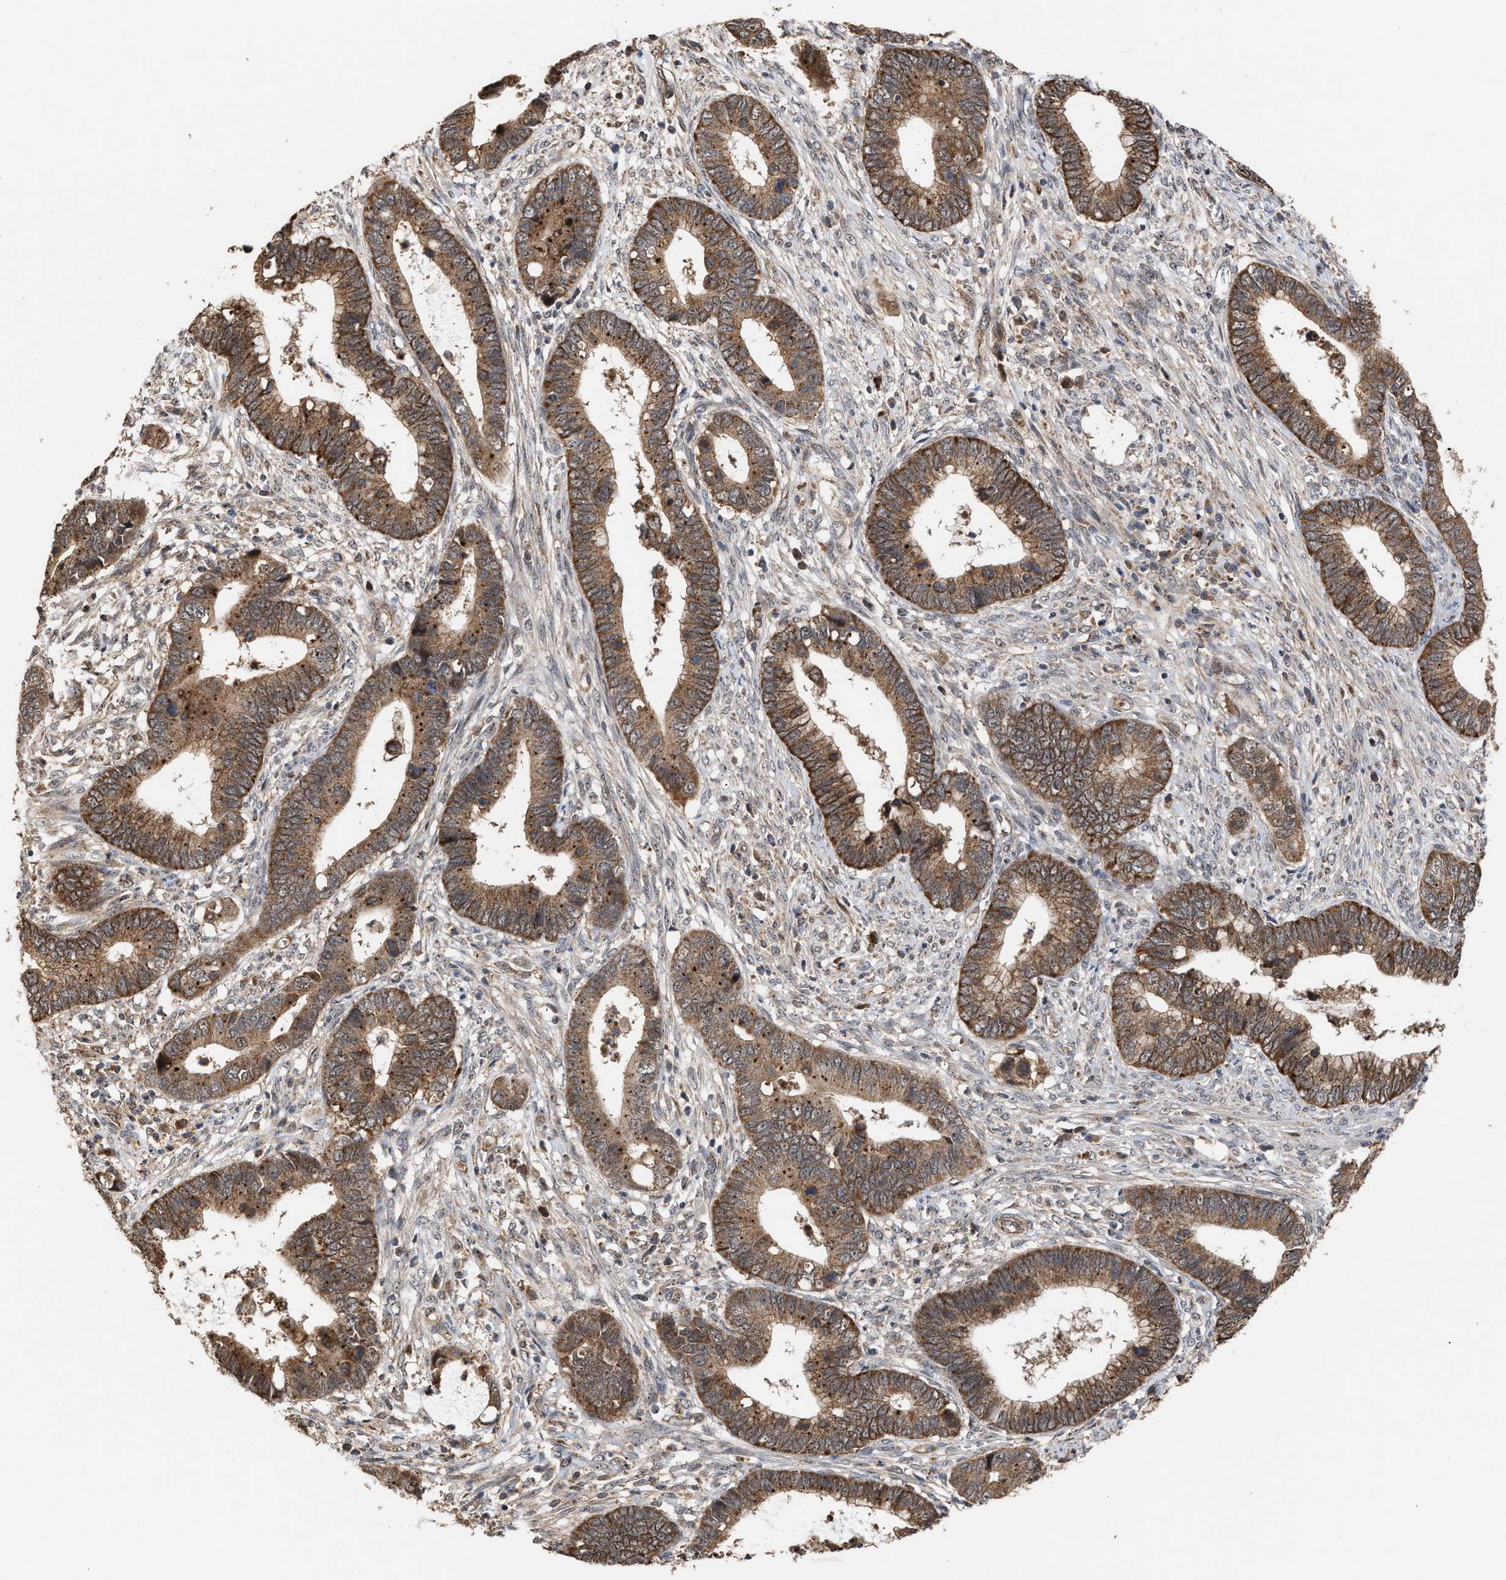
{"staining": {"intensity": "moderate", "quantity": ">75%", "location": "cytoplasmic/membranous"}, "tissue": "cervical cancer", "cell_type": "Tumor cells", "image_type": "cancer", "snomed": [{"axis": "morphology", "description": "Adenocarcinoma, NOS"}, {"axis": "topography", "description": "Cervix"}], "caption": "IHC micrograph of human cervical adenocarcinoma stained for a protein (brown), which shows medium levels of moderate cytoplasmic/membranous staining in approximately >75% of tumor cells.", "gene": "EXOSC2", "patient": {"sex": "female", "age": 44}}